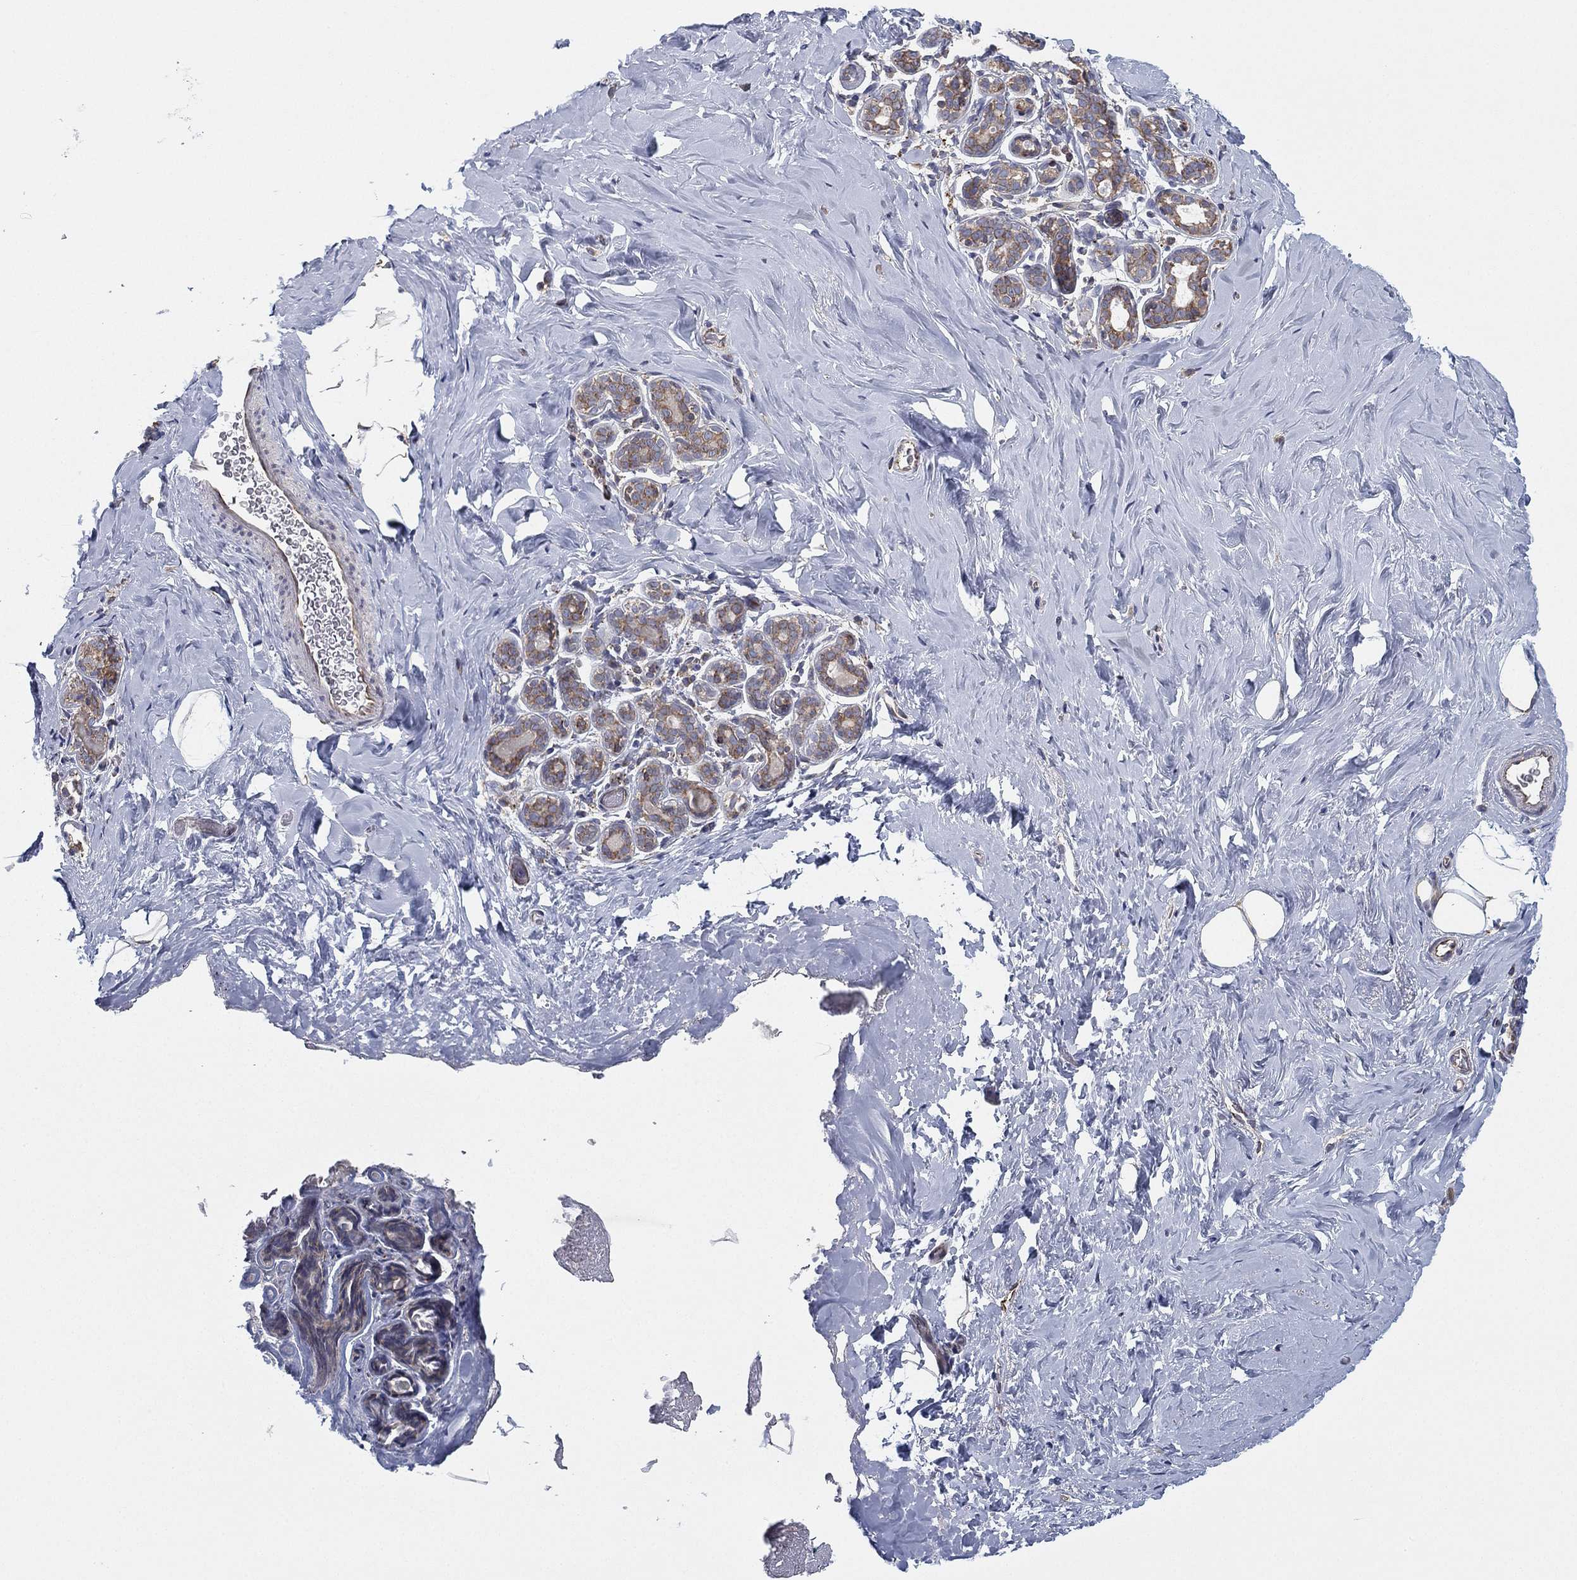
{"staining": {"intensity": "negative", "quantity": "none", "location": "none"}, "tissue": "breast", "cell_type": "Adipocytes", "image_type": "normal", "snomed": [{"axis": "morphology", "description": "Normal tissue, NOS"}, {"axis": "topography", "description": "Skin"}, {"axis": "topography", "description": "Breast"}], "caption": "The image reveals no significant expression in adipocytes of breast.", "gene": "CYB5B", "patient": {"sex": "female", "age": 43}}